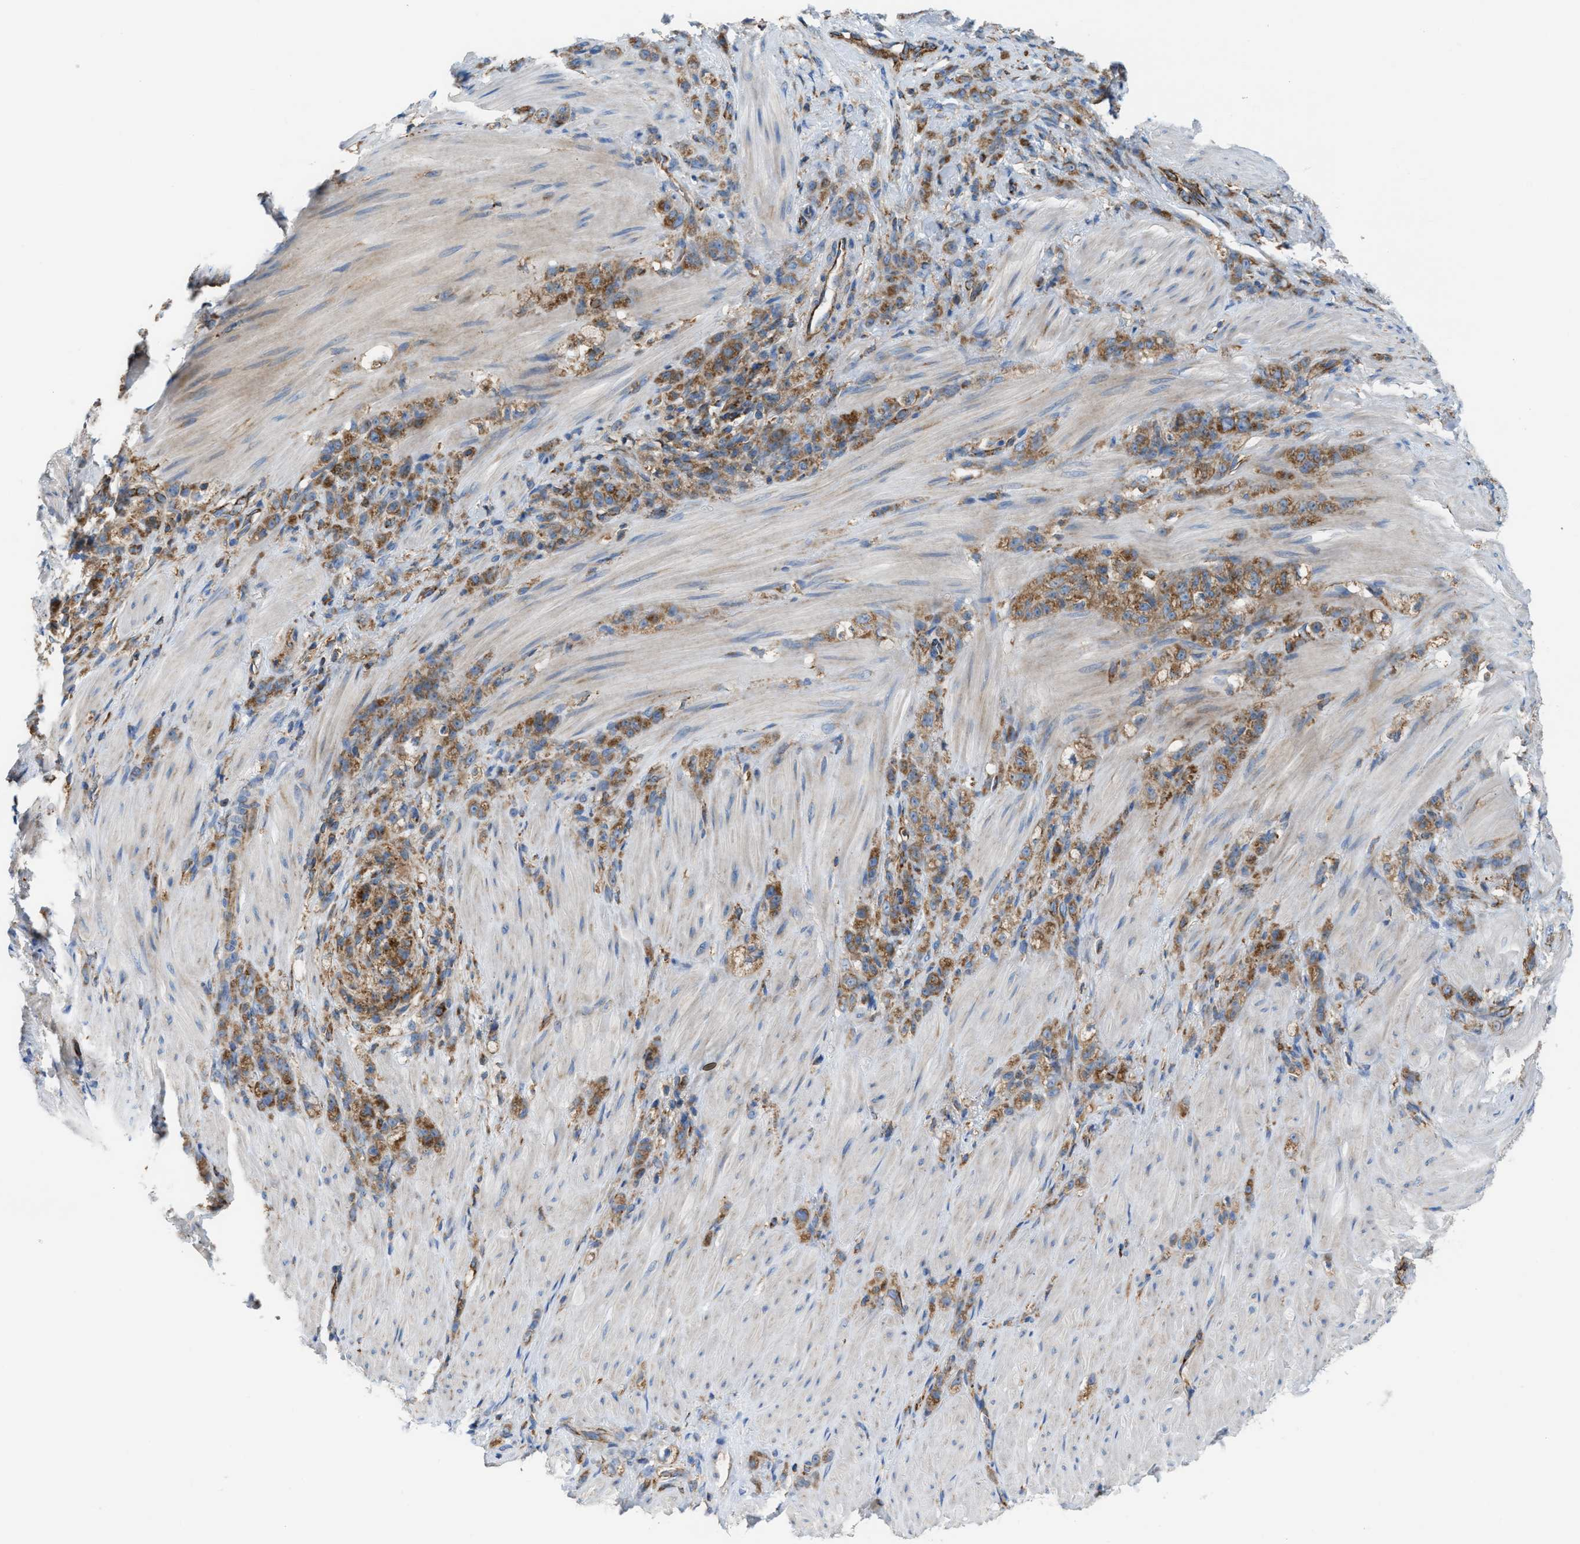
{"staining": {"intensity": "moderate", "quantity": ">75%", "location": "cytoplasmic/membranous"}, "tissue": "stomach cancer", "cell_type": "Tumor cells", "image_type": "cancer", "snomed": [{"axis": "morphology", "description": "Normal tissue, NOS"}, {"axis": "morphology", "description": "Adenocarcinoma, NOS"}, {"axis": "topography", "description": "Stomach"}], "caption": "The image demonstrates immunohistochemical staining of stomach adenocarcinoma. There is moderate cytoplasmic/membranous staining is identified in about >75% of tumor cells. (DAB (3,3'-diaminobenzidine) = brown stain, brightfield microscopy at high magnification).", "gene": "TBC1D15", "patient": {"sex": "male", "age": 82}}